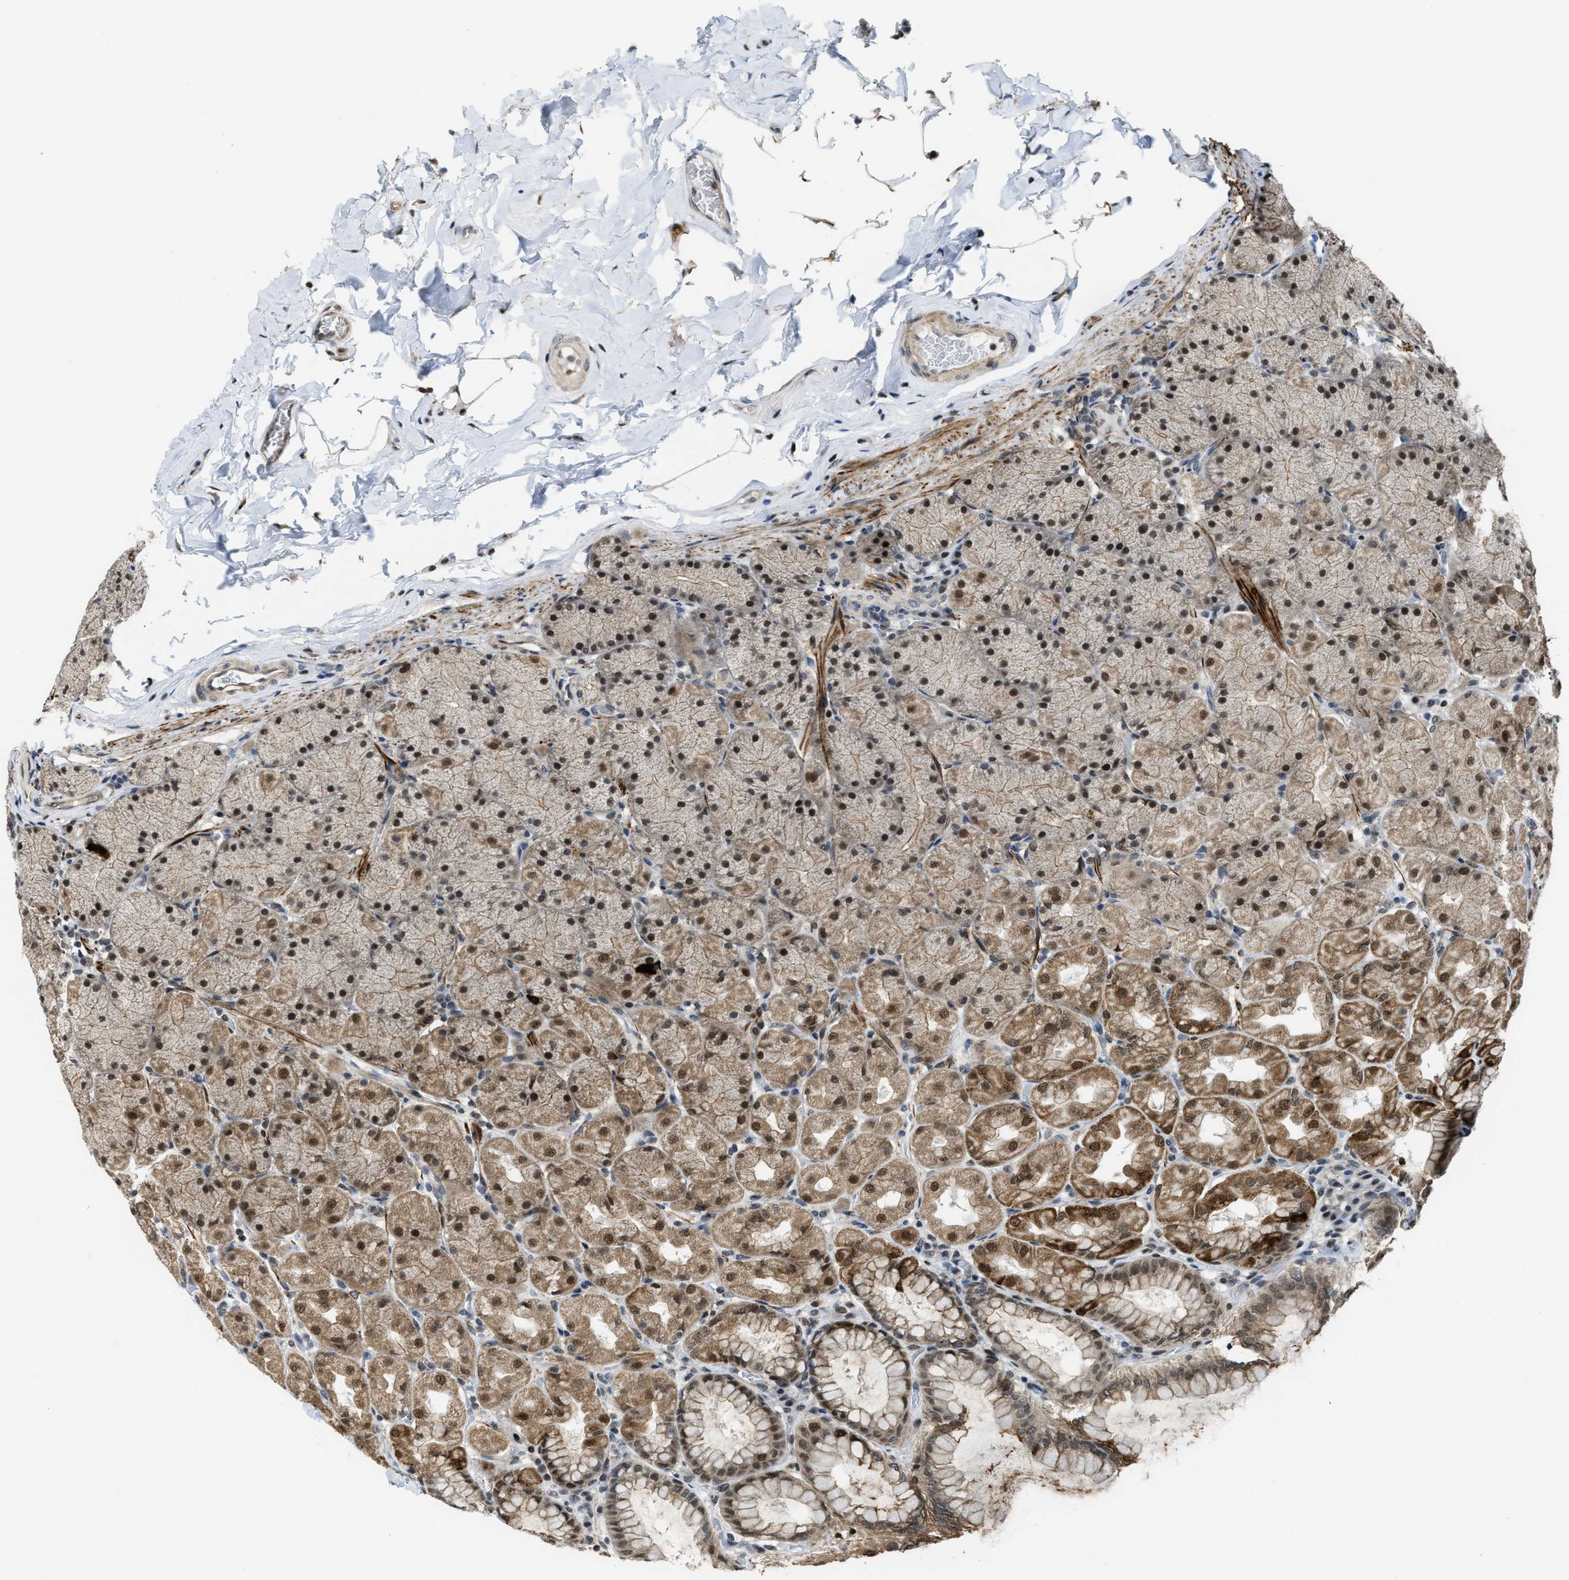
{"staining": {"intensity": "strong", "quantity": "25%-75%", "location": "cytoplasmic/membranous,nuclear"}, "tissue": "stomach", "cell_type": "Glandular cells", "image_type": "normal", "snomed": [{"axis": "morphology", "description": "Normal tissue, NOS"}, {"axis": "topography", "description": "Stomach, upper"}], "caption": "This image exhibits normal stomach stained with immunohistochemistry to label a protein in brown. The cytoplasmic/membranous,nuclear of glandular cells show strong positivity for the protein. Nuclei are counter-stained blue.", "gene": "ZNF250", "patient": {"sex": "female", "age": 56}}